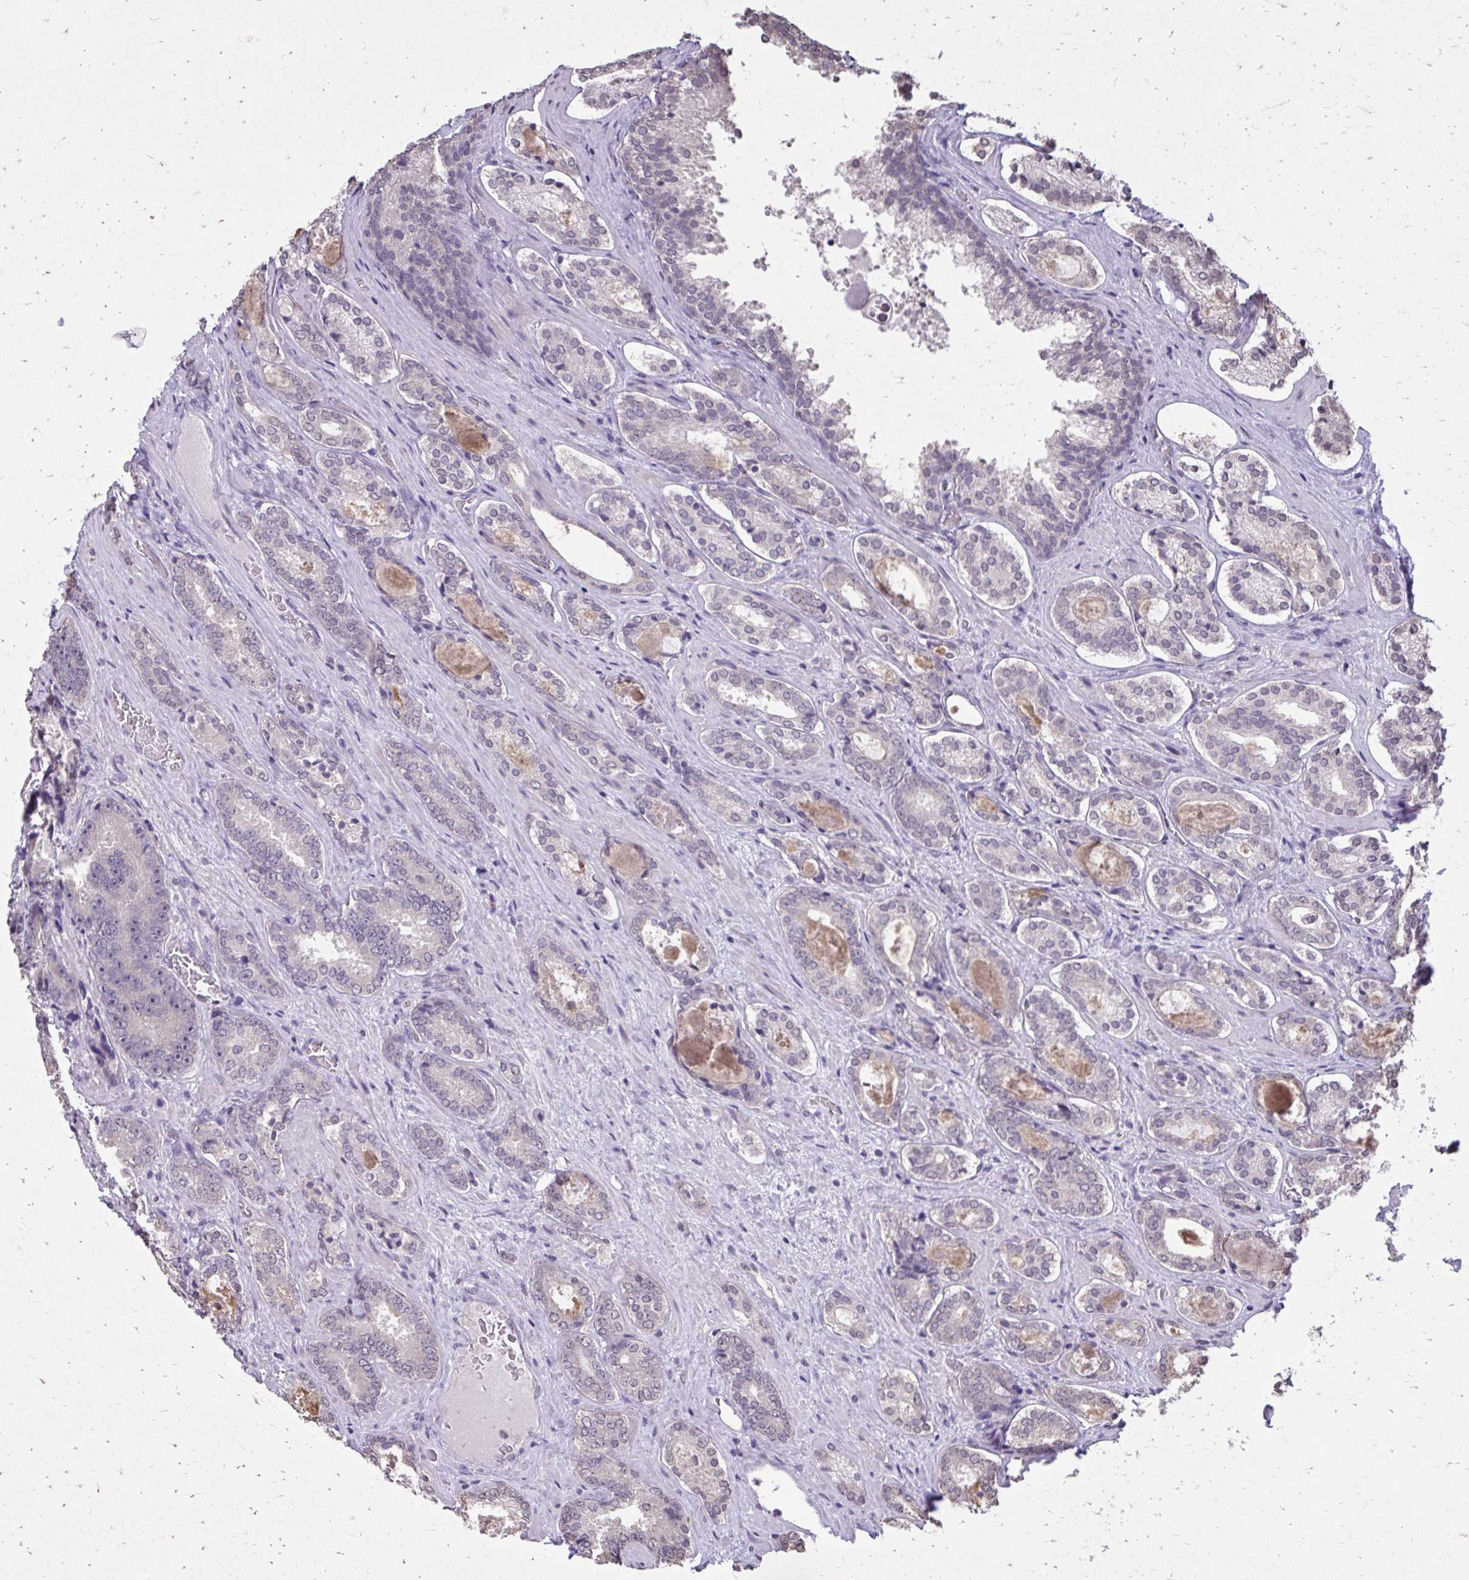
{"staining": {"intensity": "negative", "quantity": "none", "location": "none"}, "tissue": "prostate cancer", "cell_type": "Tumor cells", "image_type": "cancer", "snomed": [{"axis": "morphology", "description": "Adenocarcinoma, Low grade"}, {"axis": "topography", "description": "Prostate"}], "caption": "This is an immunohistochemistry micrograph of prostate cancer (adenocarcinoma (low-grade)). There is no staining in tumor cells.", "gene": "AKAP5", "patient": {"sex": "male", "age": 62}}